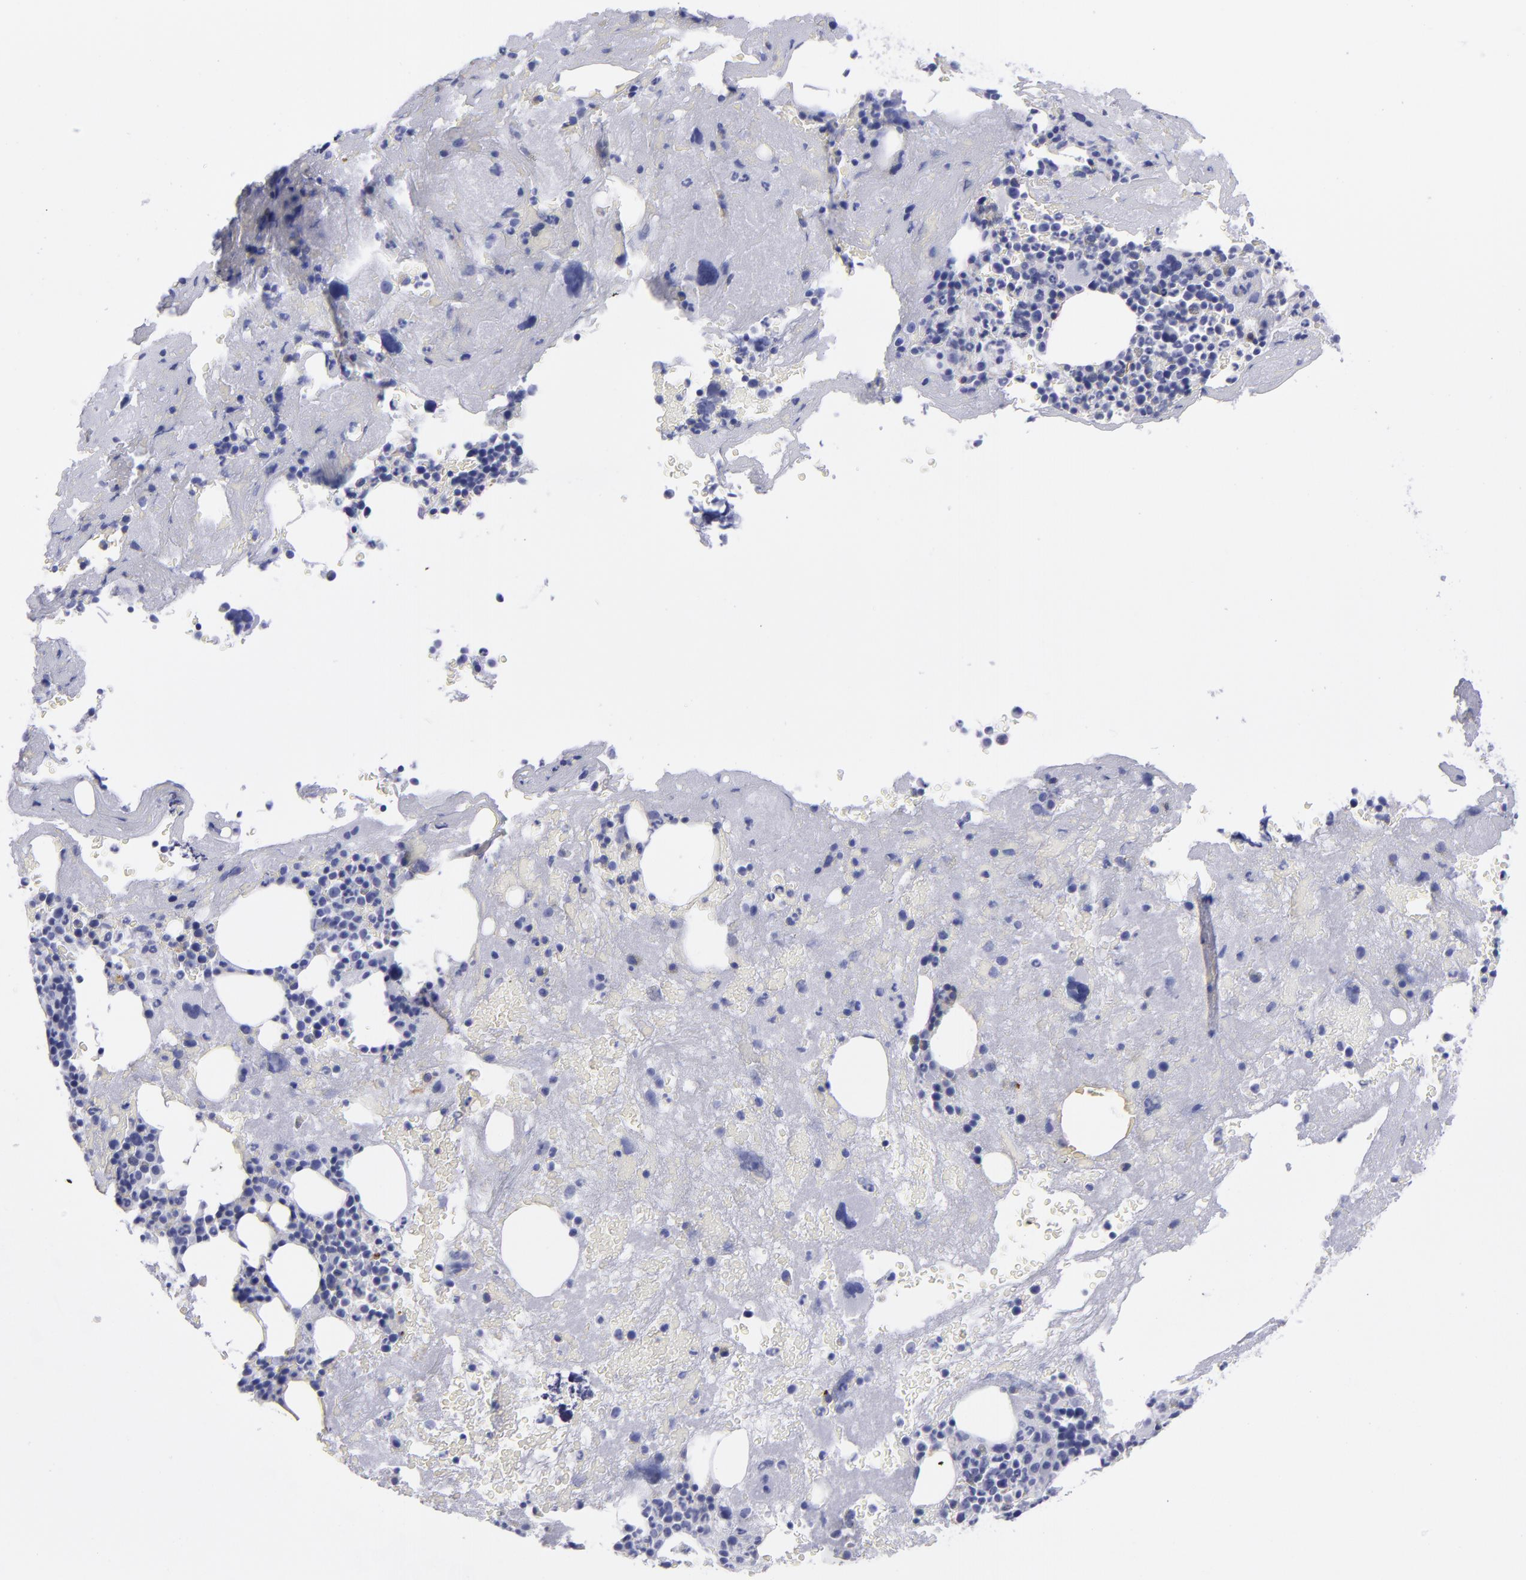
{"staining": {"intensity": "negative", "quantity": "none", "location": "none"}, "tissue": "bone marrow", "cell_type": "Hematopoietic cells", "image_type": "normal", "snomed": [{"axis": "morphology", "description": "Normal tissue, NOS"}, {"axis": "topography", "description": "Bone marrow"}], "caption": "This is an immunohistochemistry image of normal human bone marrow. There is no positivity in hematopoietic cells.", "gene": "ACE", "patient": {"sex": "male", "age": 76}}